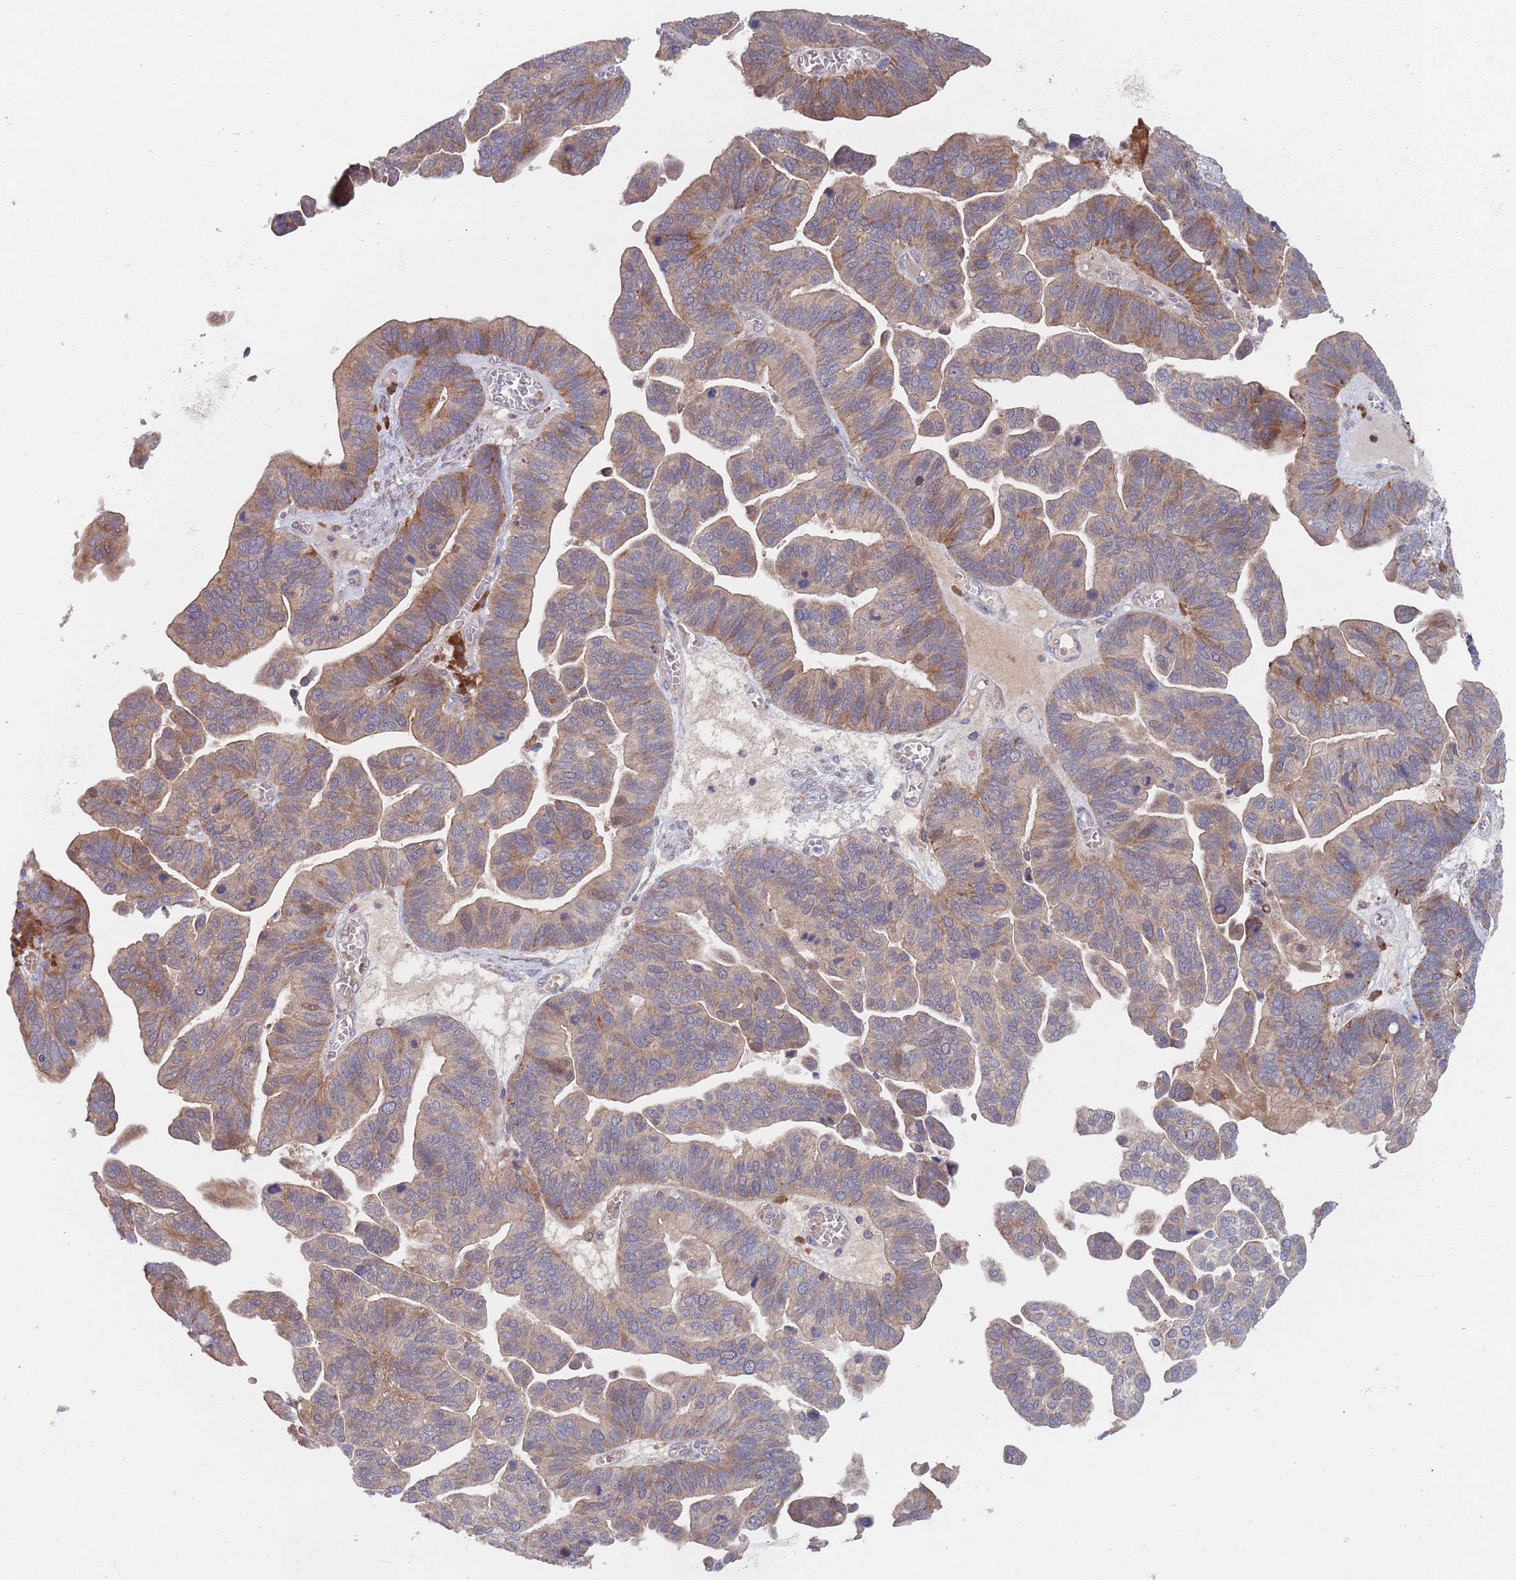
{"staining": {"intensity": "moderate", "quantity": "25%-75%", "location": "cytoplasmic/membranous"}, "tissue": "ovarian cancer", "cell_type": "Tumor cells", "image_type": "cancer", "snomed": [{"axis": "morphology", "description": "Cystadenocarcinoma, serous, NOS"}, {"axis": "topography", "description": "Ovary"}], "caption": "Immunohistochemistry micrograph of neoplastic tissue: human ovarian cancer (serous cystadenocarcinoma) stained using immunohistochemistry exhibits medium levels of moderate protein expression localized specifically in the cytoplasmic/membranous of tumor cells, appearing as a cytoplasmic/membranous brown color.", "gene": "ZNF140", "patient": {"sex": "female", "age": 56}}